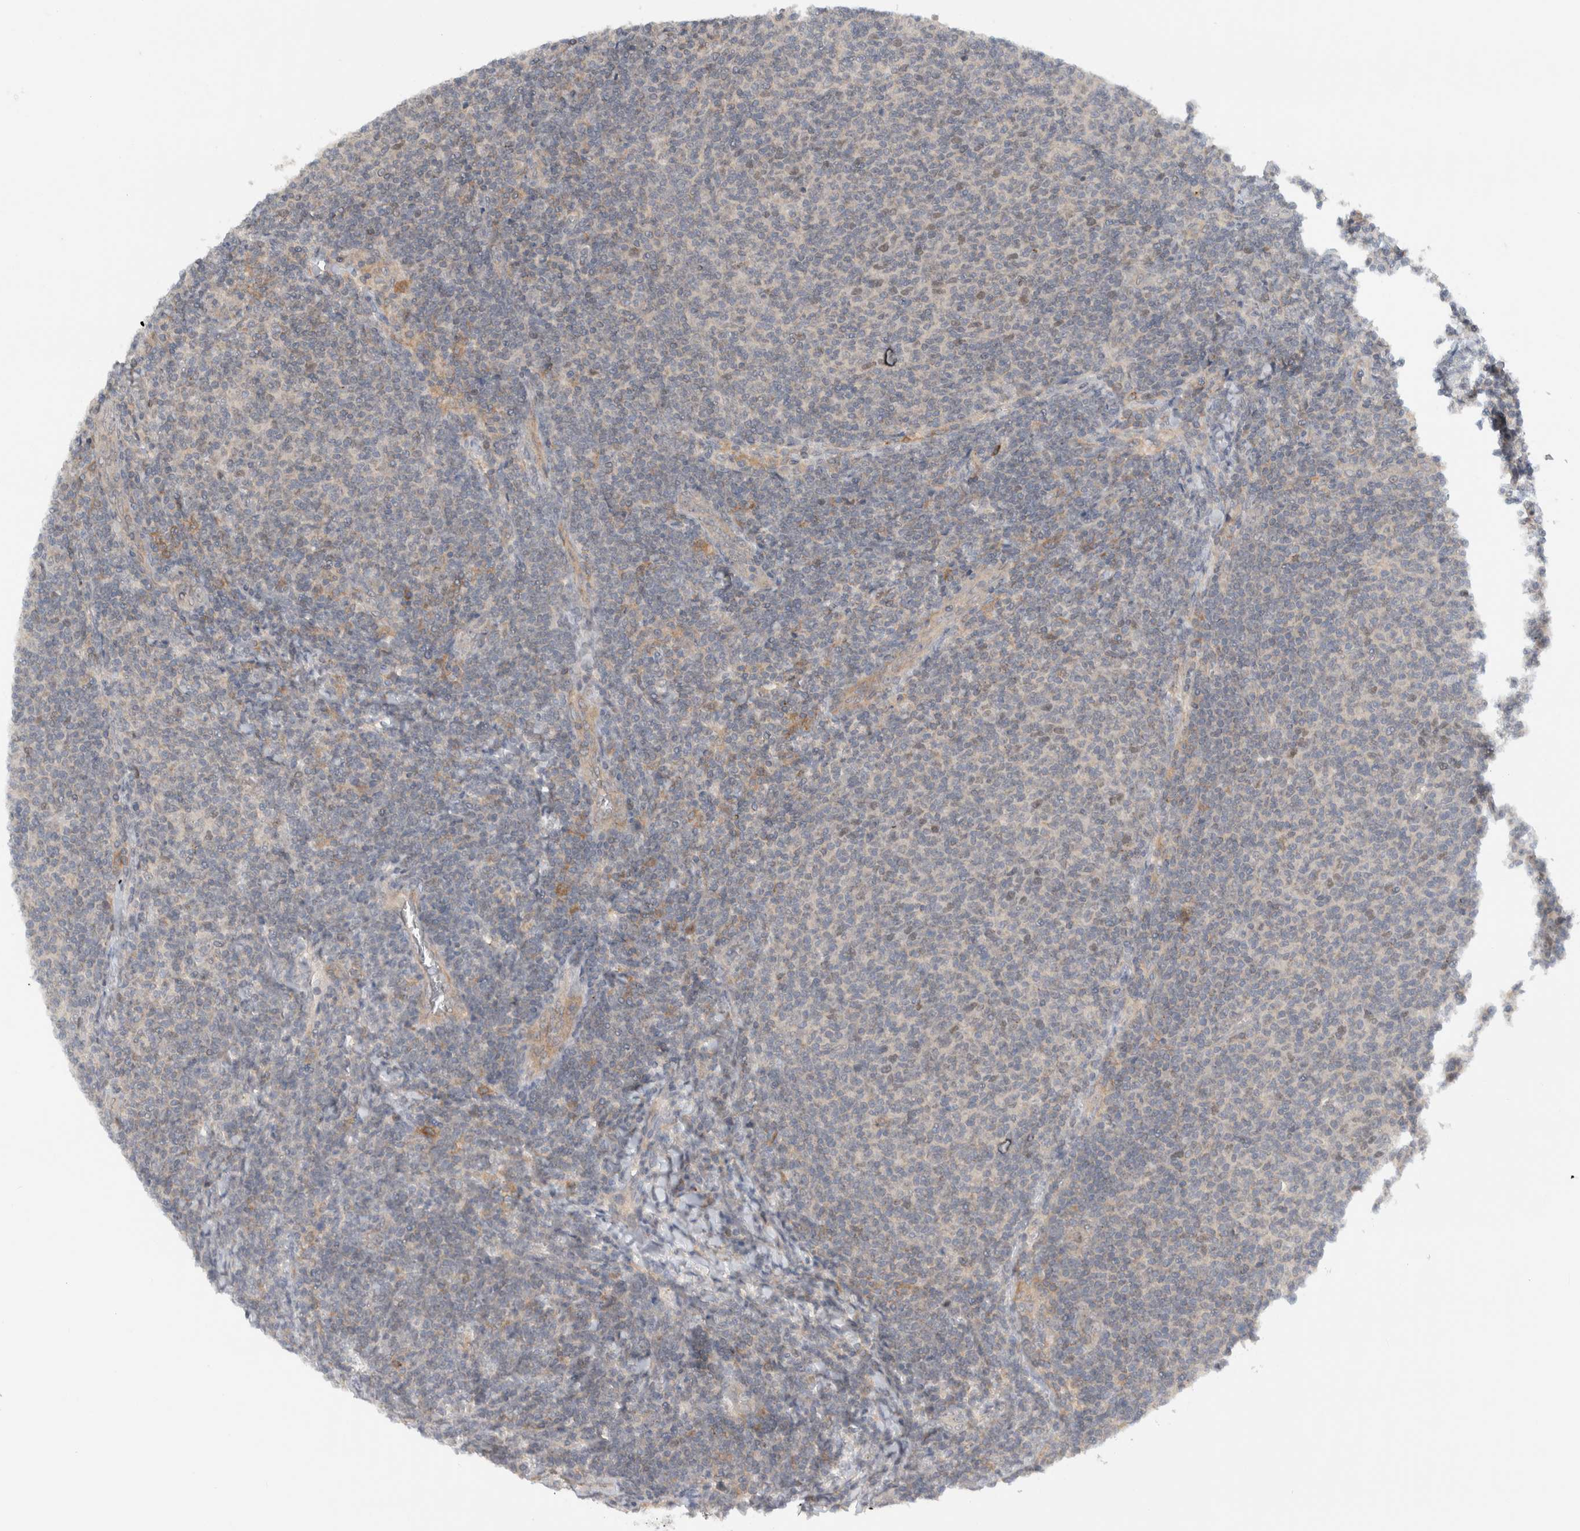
{"staining": {"intensity": "negative", "quantity": "none", "location": "none"}, "tissue": "lymphoma", "cell_type": "Tumor cells", "image_type": "cancer", "snomed": [{"axis": "morphology", "description": "Malignant lymphoma, non-Hodgkin's type, Low grade"}, {"axis": "topography", "description": "Lymph node"}], "caption": "Immunohistochemical staining of human low-grade malignant lymphoma, non-Hodgkin's type demonstrates no significant positivity in tumor cells.", "gene": "MPRIP", "patient": {"sex": "male", "age": 66}}